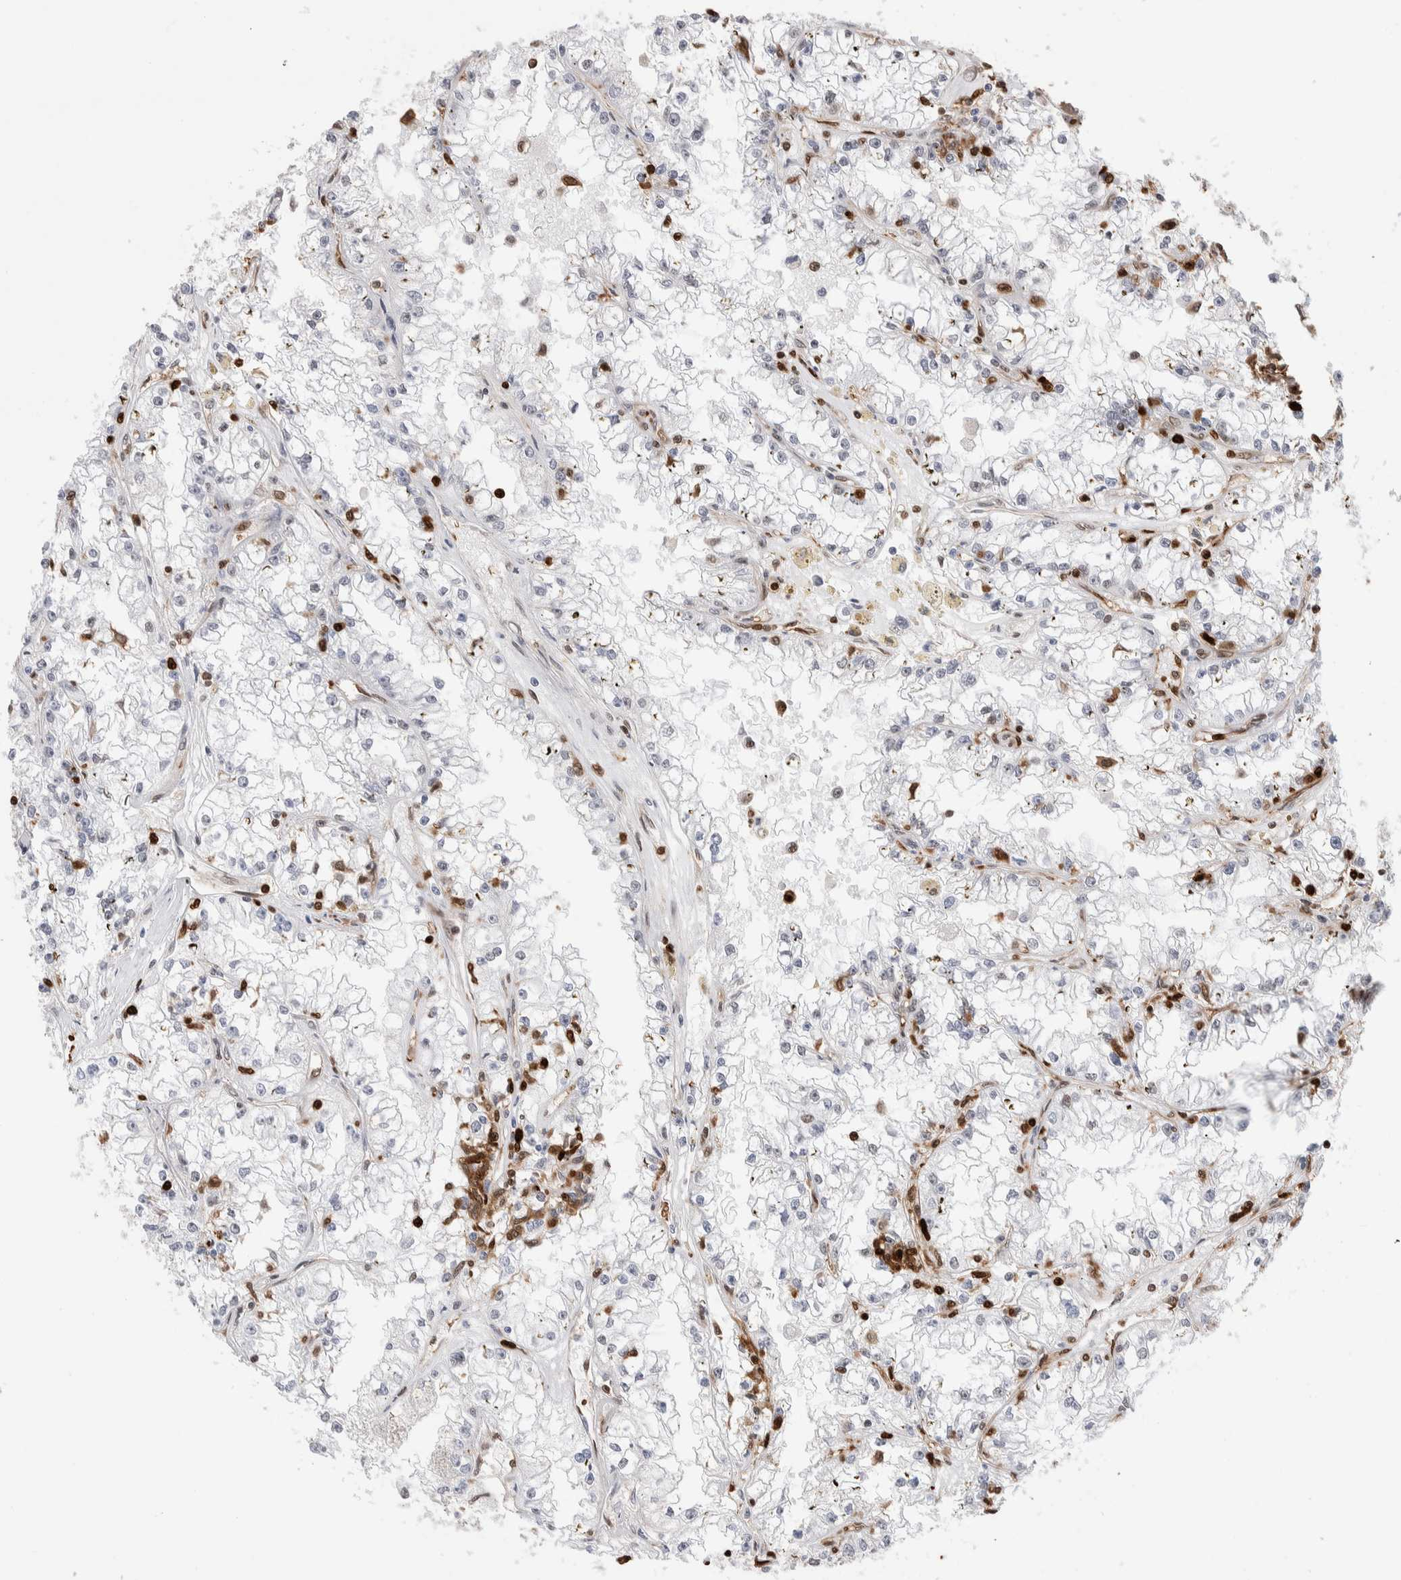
{"staining": {"intensity": "moderate", "quantity": "<25%", "location": "nuclear"}, "tissue": "renal cancer", "cell_type": "Tumor cells", "image_type": "cancer", "snomed": [{"axis": "morphology", "description": "Adenocarcinoma, NOS"}, {"axis": "topography", "description": "Kidney"}], "caption": "Immunohistochemistry staining of adenocarcinoma (renal), which exhibits low levels of moderate nuclear staining in about <25% of tumor cells indicating moderate nuclear protein expression. The staining was performed using DAB (brown) for protein detection and nuclei were counterstained in hematoxylin (blue).", "gene": "RNASEK-C17orf49", "patient": {"sex": "male", "age": 56}}